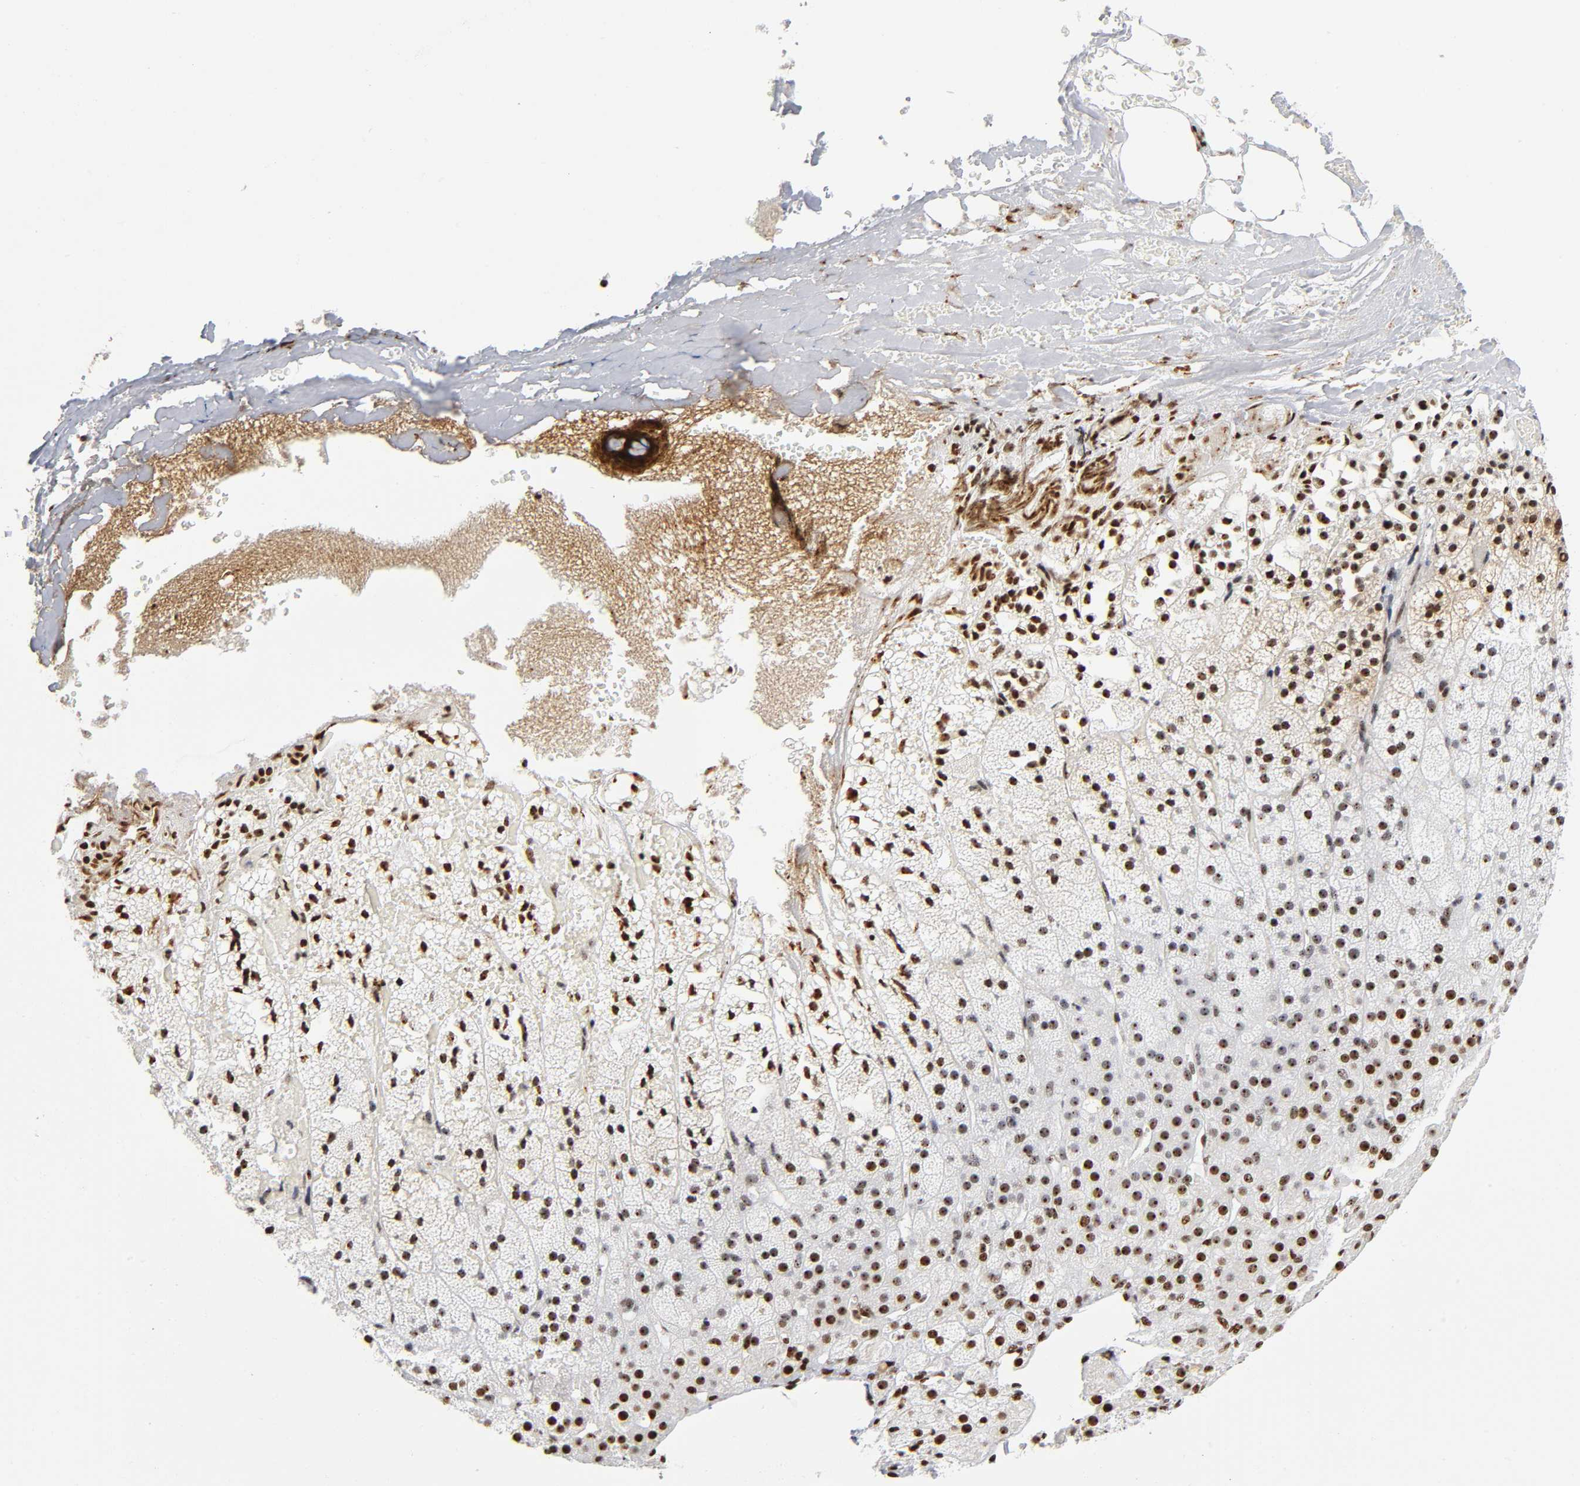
{"staining": {"intensity": "strong", "quantity": ">75%", "location": "nuclear"}, "tissue": "adrenal gland", "cell_type": "Glandular cells", "image_type": "normal", "snomed": [{"axis": "morphology", "description": "Normal tissue, NOS"}, {"axis": "topography", "description": "Adrenal gland"}], "caption": "Protein analysis of benign adrenal gland shows strong nuclear expression in approximately >75% of glandular cells. The staining was performed using DAB (3,3'-diaminobenzidine) to visualize the protein expression in brown, while the nuclei were stained in blue with hematoxylin (Magnification: 20x).", "gene": "UBTF", "patient": {"sex": "male", "age": 35}}